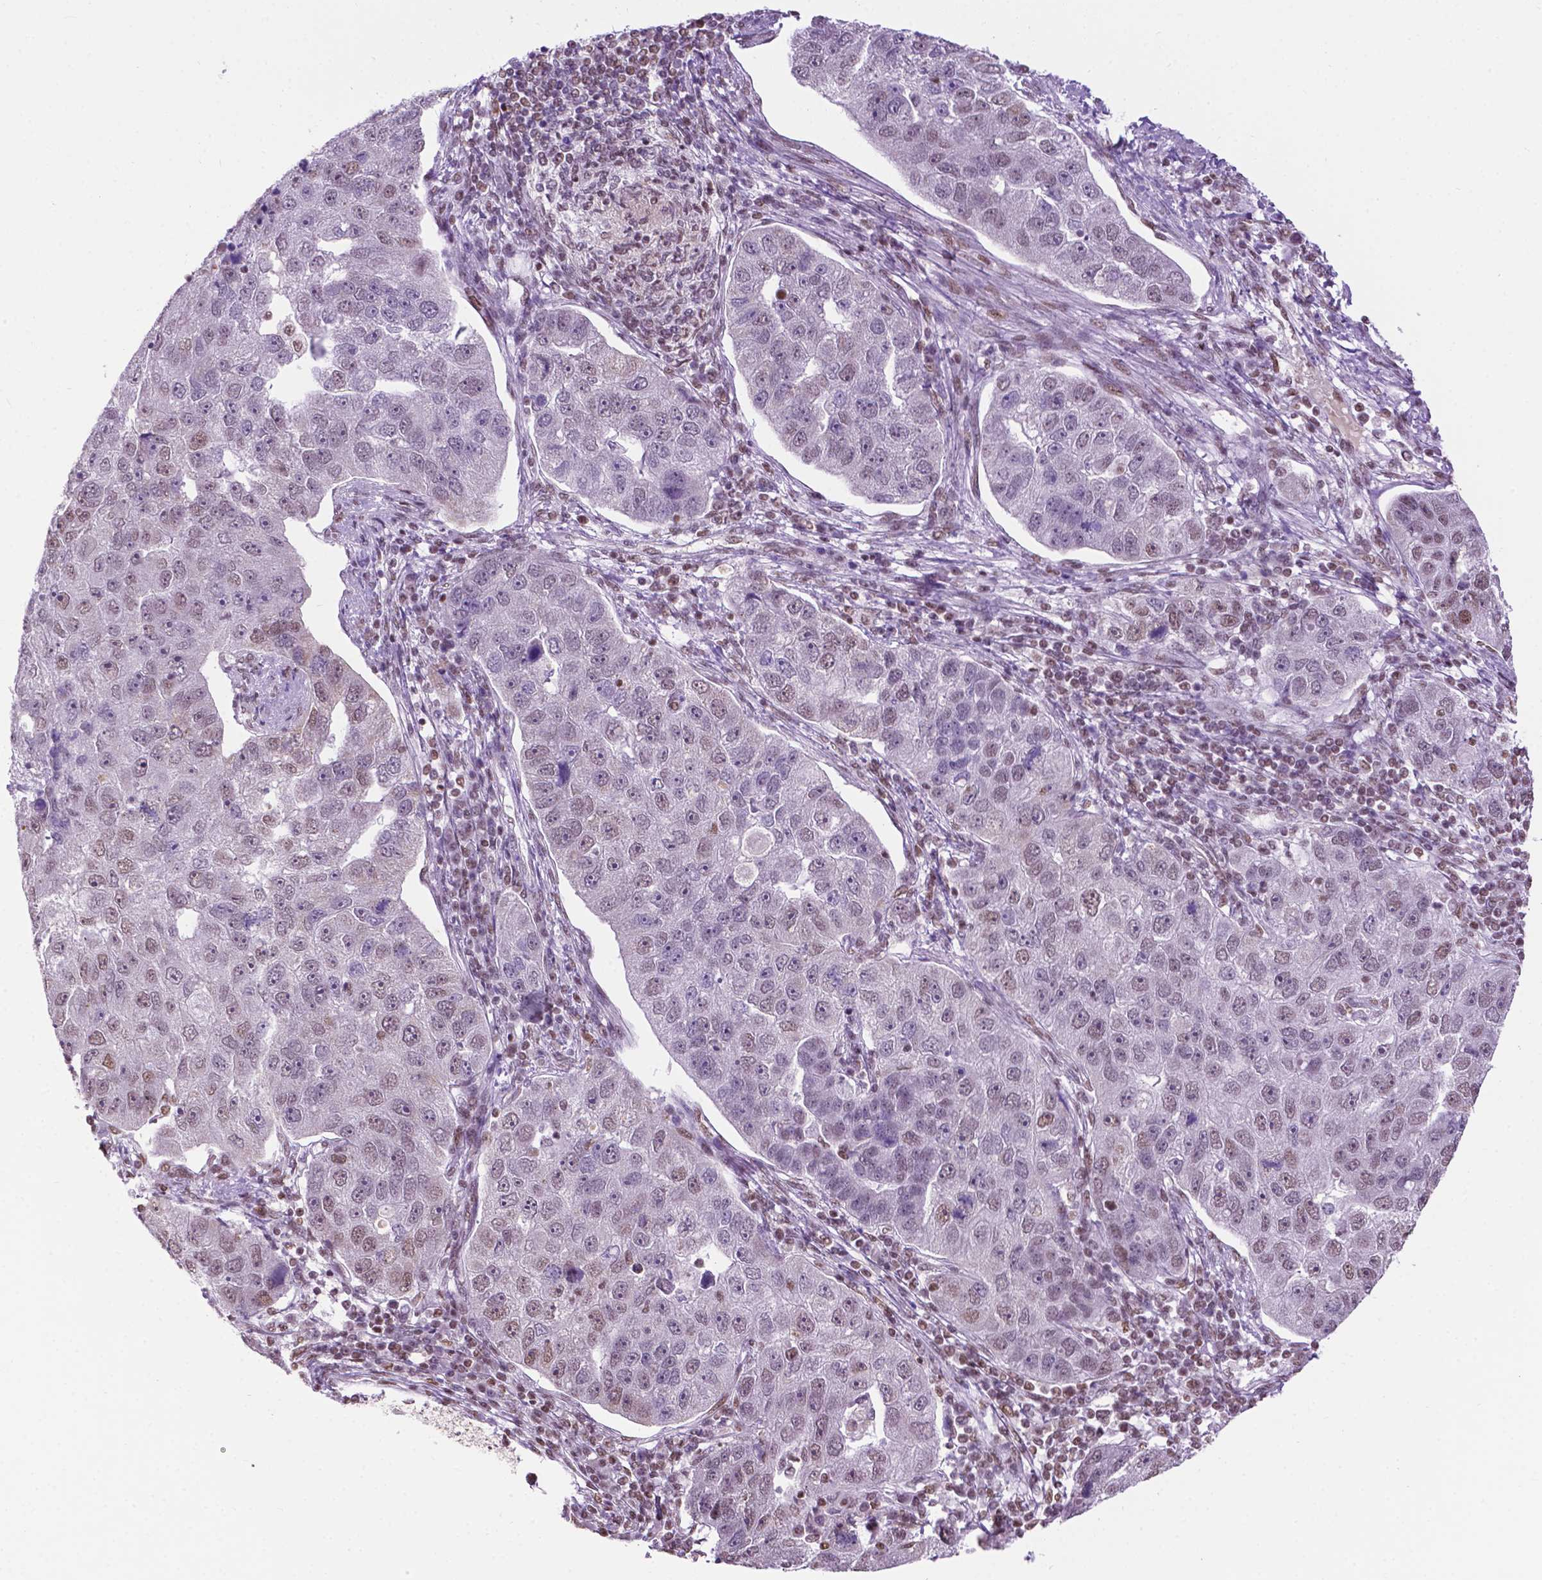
{"staining": {"intensity": "weak", "quantity": "<25%", "location": "nuclear"}, "tissue": "pancreatic cancer", "cell_type": "Tumor cells", "image_type": "cancer", "snomed": [{"axis": "morphology", "description": "Adenocarcinoma, NOS"}, {"axis": "topography", "description": "Pancreas"}], "caption": "Immunohistochemistry image of adenocarcinoma (pancreatic) stained for a protein (brown), which shows no staining in tumor cells. (Stains: DAB (3,3'-diaminobenzidine) IHC with hematoxylin counter stain, Microscopy: brightfield microscopy at high magnification).", "gene": "COL23A1", "patient": {"sex": "female", "age": 61}}